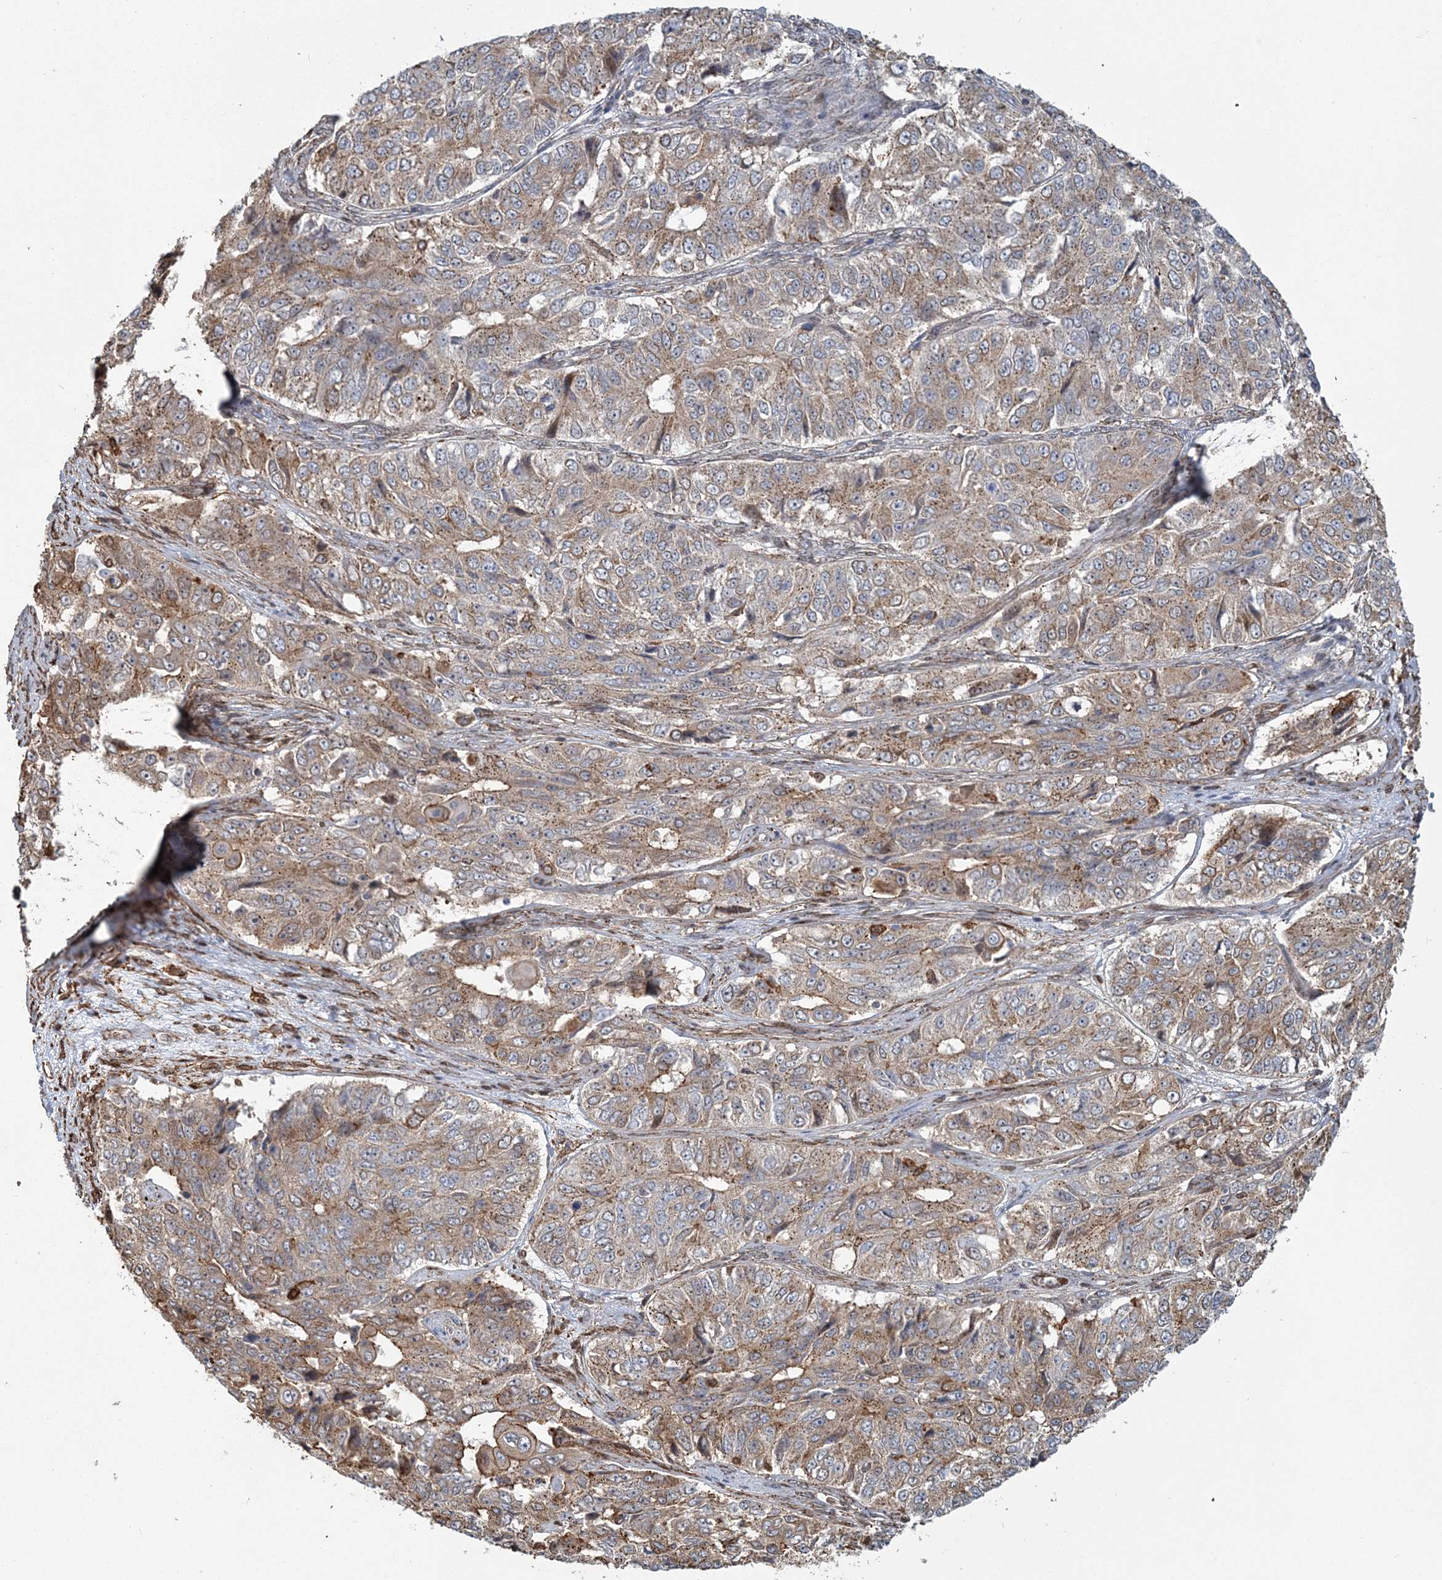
{"staining": {"intensity": "moderate", "quantity": ">75%", "location": "cytoplasmic/membranous"}, "tissue": "ovarian cancer", "cell_type": "Tumor cells", "image_type": "cancer", "snomed": [{"axis": "morphology", "description": "Carcinoma, endometroid"}, {"axis": "topography", "description": "Ovary"}], "caption": "Ovarian cancer (endometroid carcinoma) was stained to show a protein in brown. There is medium levels of moderate cytoplasmic/membranous staining in about >75% of tumor cells.", "gene": "TRAF3IP2", "patient": {"sex": "female", "age": 51}}